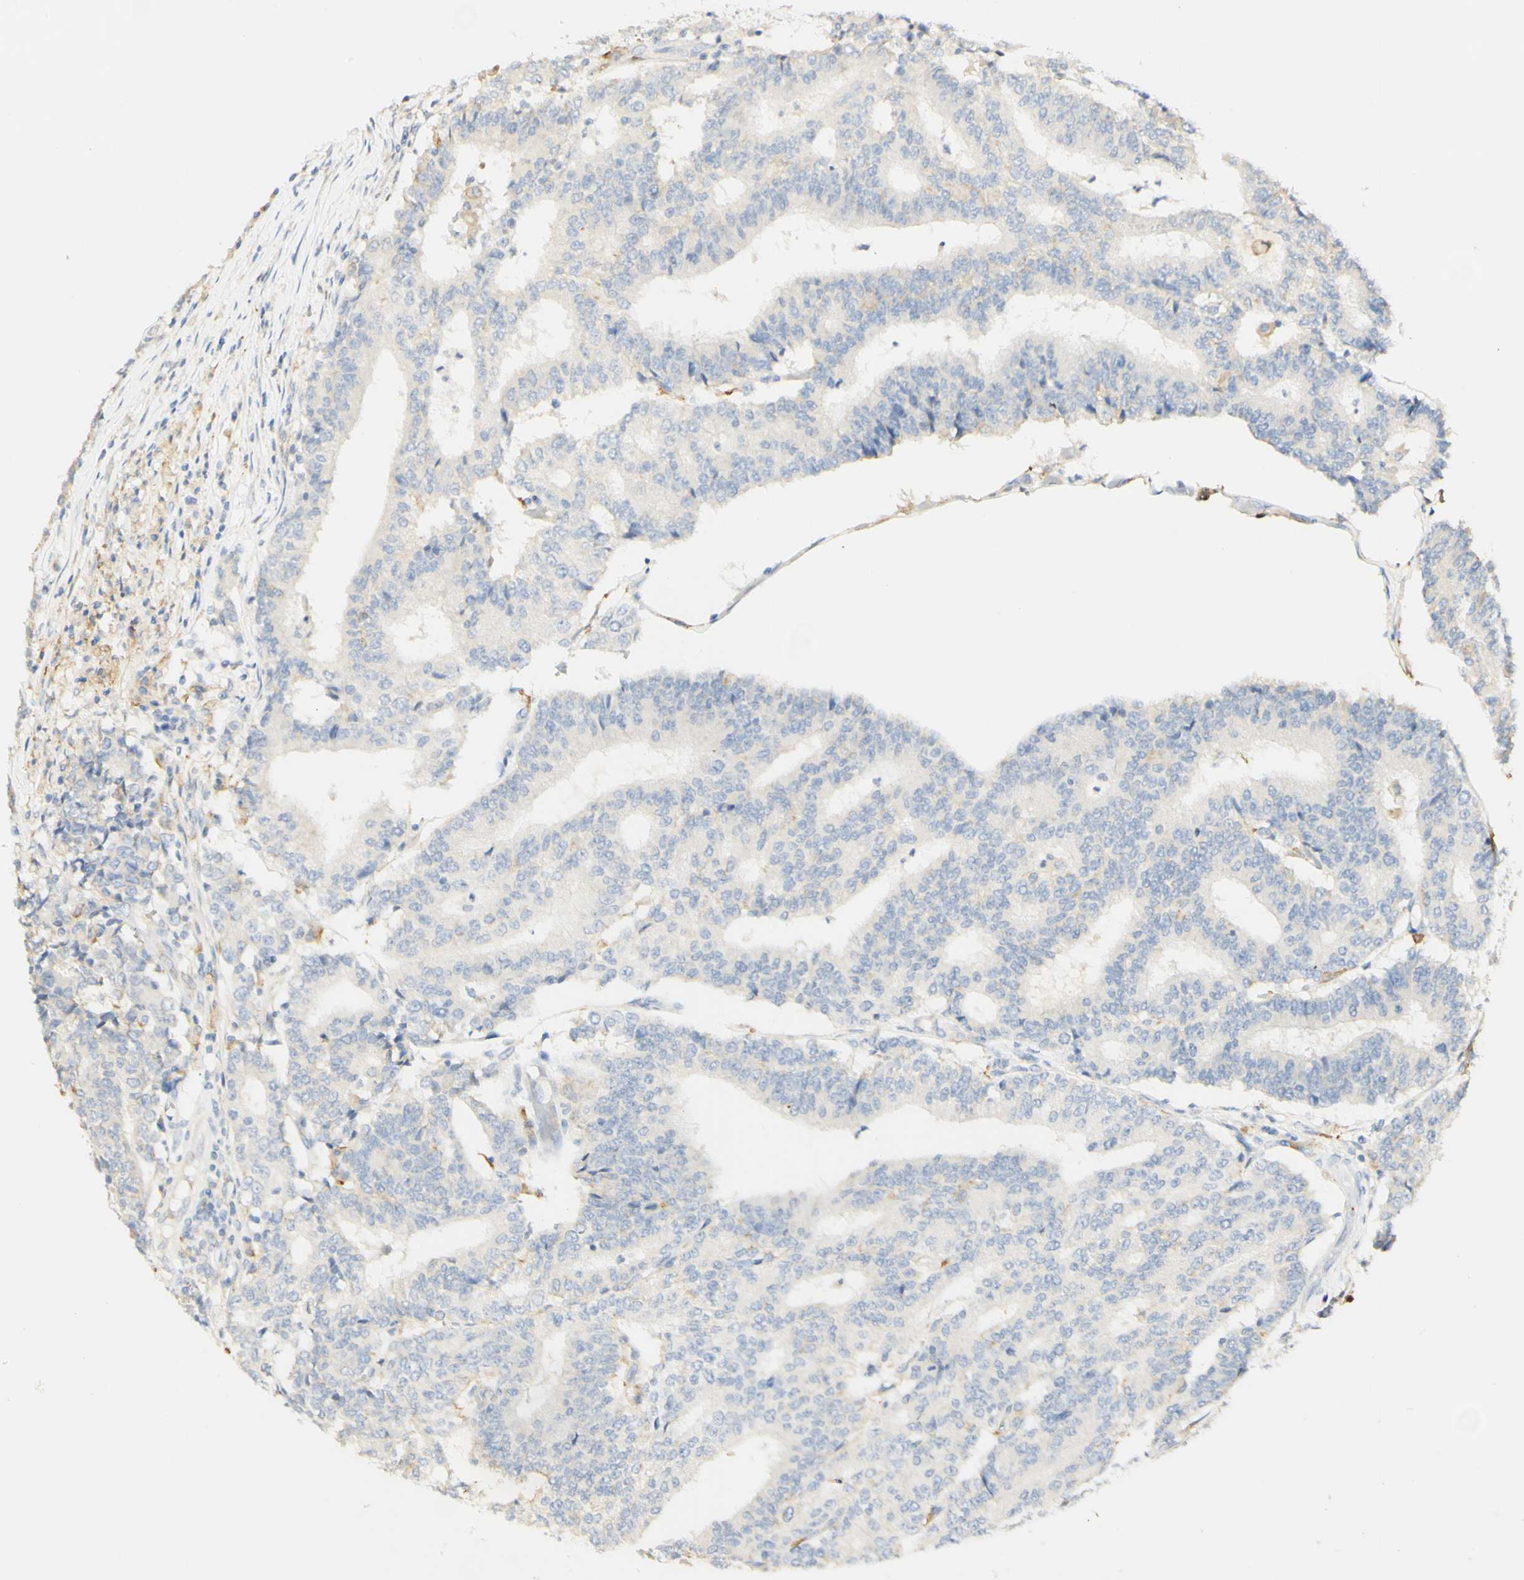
{"staining": {"intensity": "weak", "quantity": "<25%", "location": "cytoplasmic/membranous"}, "tissue": "prostate cancer", "cell_type": "Tumor cells", "image_type": "cancer", "snomed": [{"axis": "morphology", "description": "Normal tissue, NOS"}, {"axis": "morphology", "description": "Adenocarcinoma, High grade"}, {"axis": "topography", "description": "Prostate"}, {"axis": "topography", "description": "Seminal veicle"}], "caption": "Tumor cells show no significant staining in prostate cancer. Nuclei are stained in blue.", "gene": "FCGRT", "patient": {"sex": "male", "age": 55}}